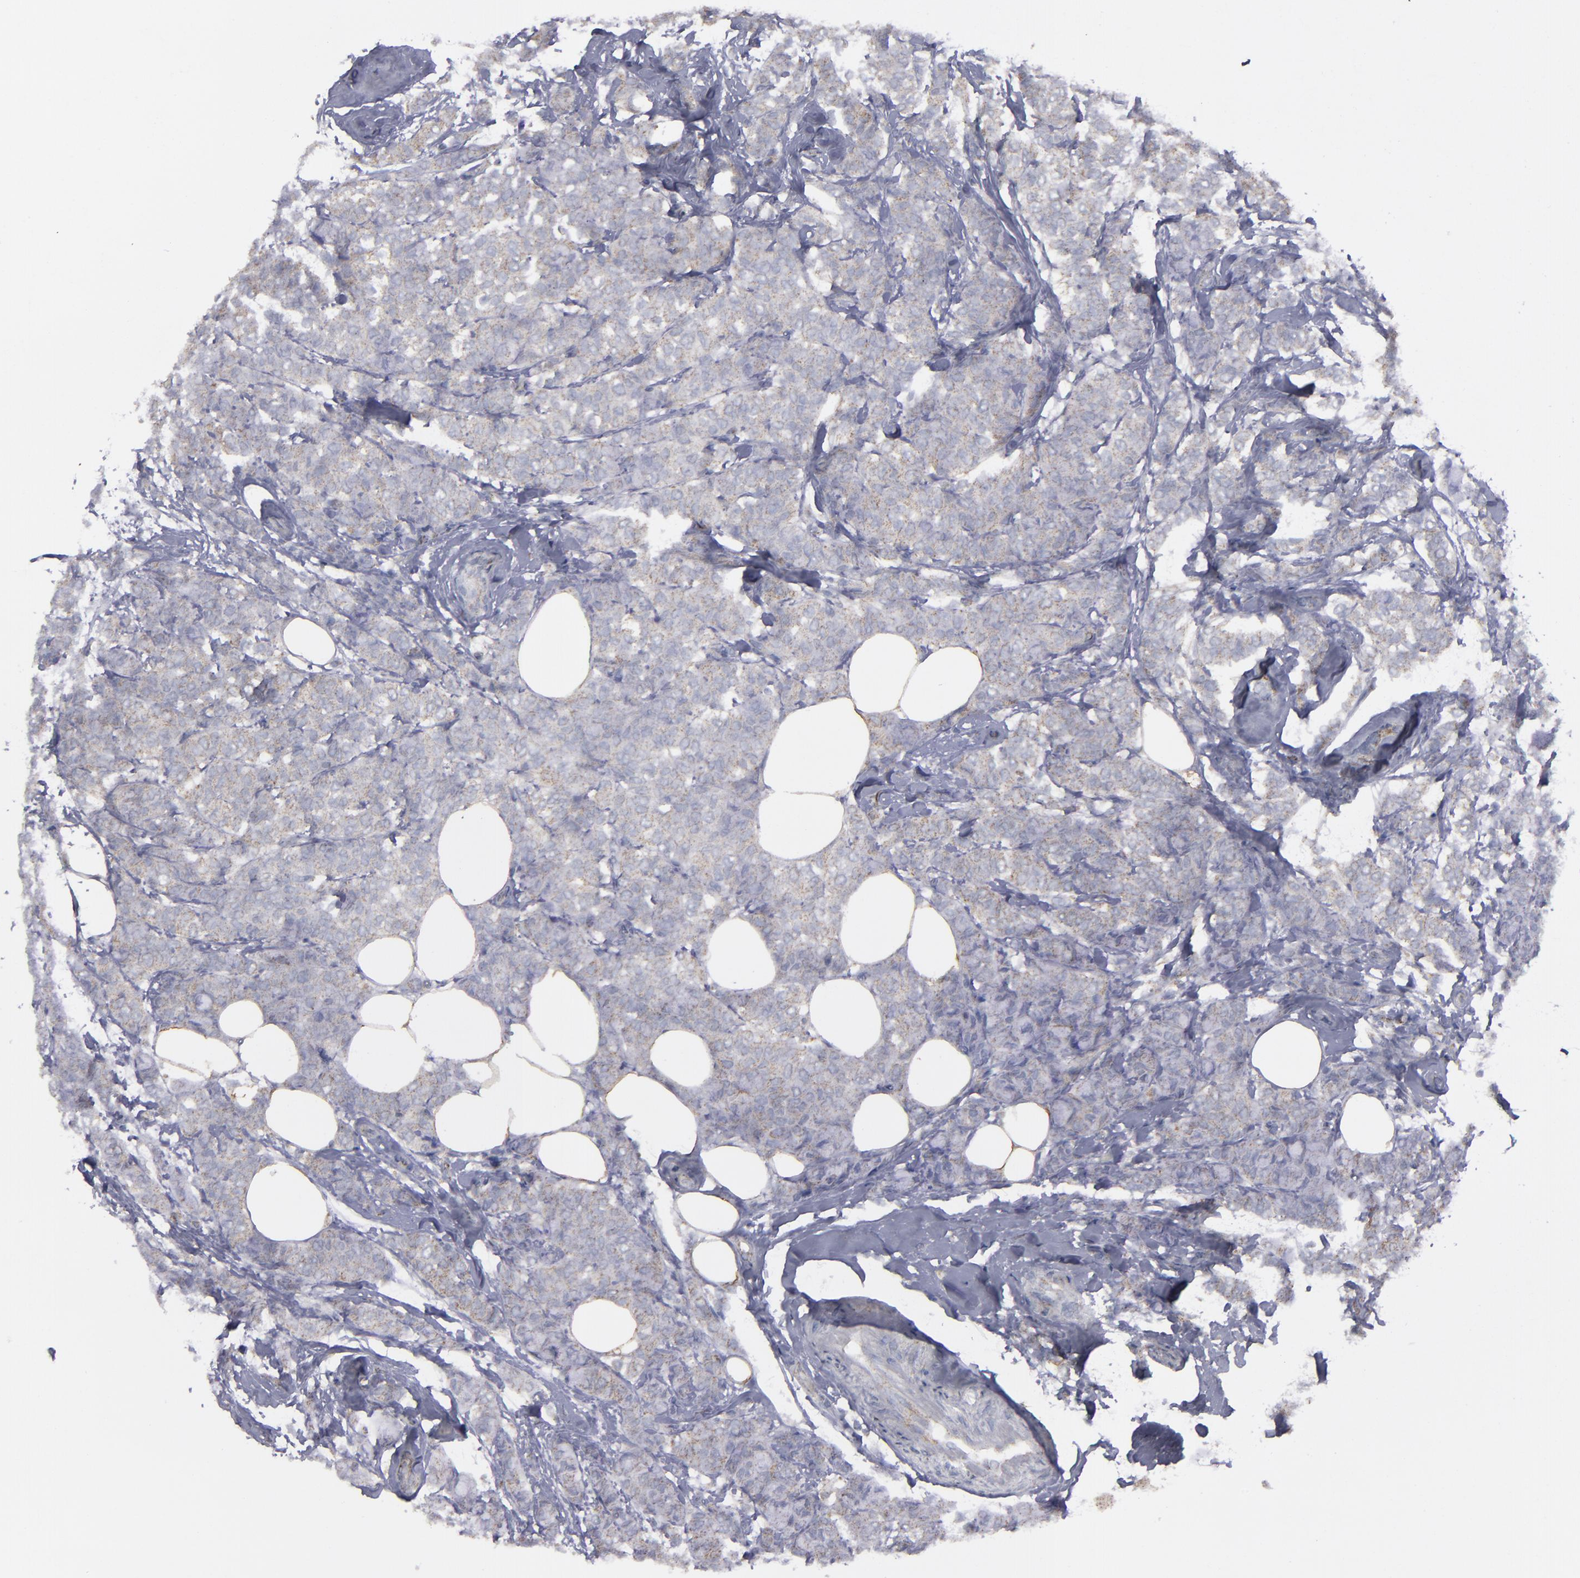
{"staining": {"intensity": "weak", "quantity": ">75%", "location": "cytoplasmic/membranous"}, "tissue": "breast cancer", "cell_type": "Tumor cells", "image_type": "cancer", "snomed": [{"axis": "morphology", "description": "Lobular carcinoma"}, {"axis": "topography", "description": "Breast"}], "caption": "Tumor cells exhibit low levels of weak cytoplasmic/membranous positivity in approximately >75% of cells in breast lobular carcinoma. The staining is performed using DAB (3,3'-diaminobenzidine) brown chromogen to label protein expression. The nuclei are counter-stained blue using hematoxylin.", "gene": "MYOM2", "patient": {"sex": "female", "age": 60}}